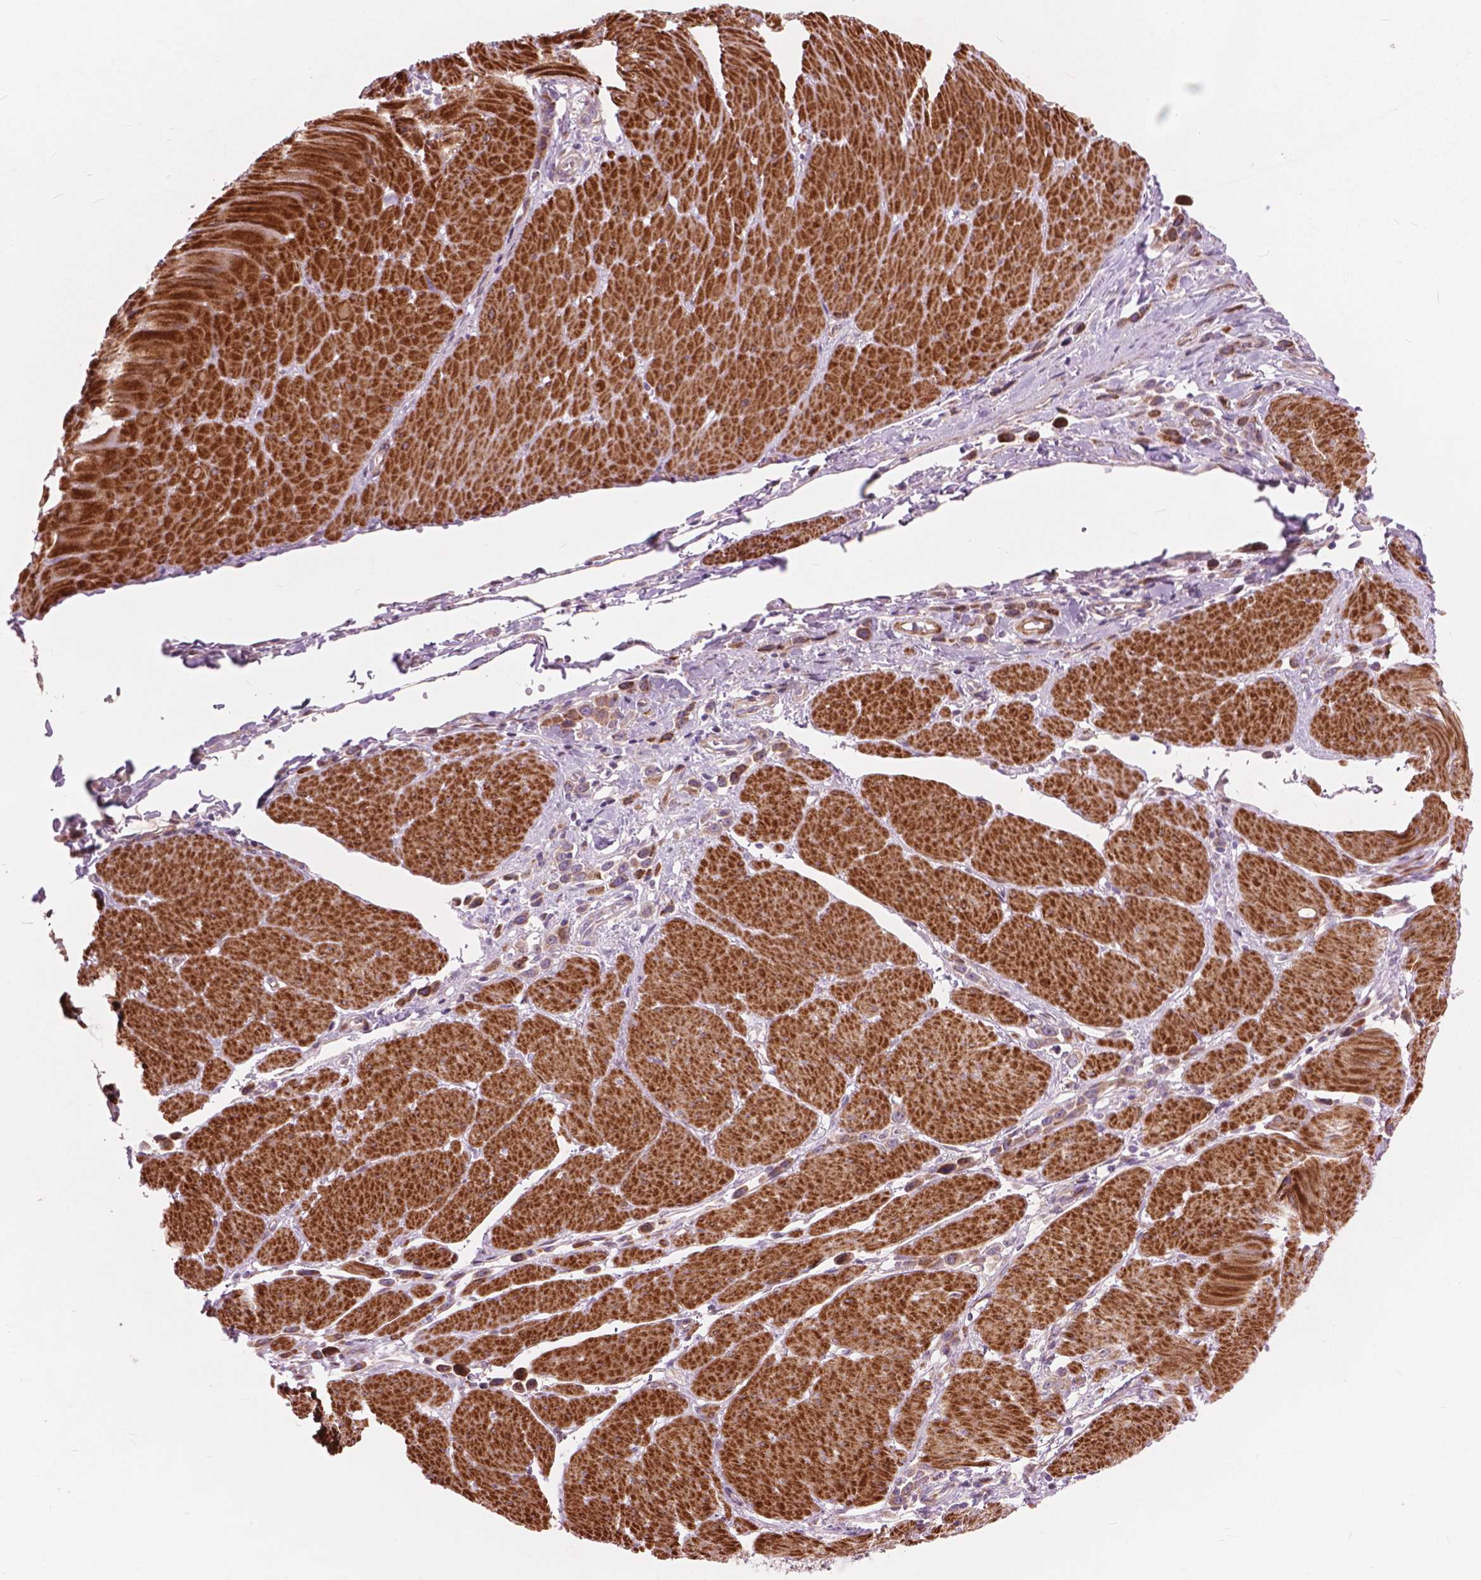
{"staining": {"intensity": "moderate", "quantity": "25%-75%", "location": "cytoplasmic/membranous"}, "tissue": "stomach cancer", "cell_type": "Tumor cells", "image_type": "cancer", "snomed": [{"axis": "morphology", "description": "Adenocarcinoma, NOS"}, {"axis": "topography", "description": "Stomach"}], "caption": "A photomicrograph of adenocarcinoma (stomach) stained for a protein displays moderate cytoplasmic/membranous brown staining in tumor cells.", "gene": "MORN1", "patient": {"sex": "male", "age": 47}}